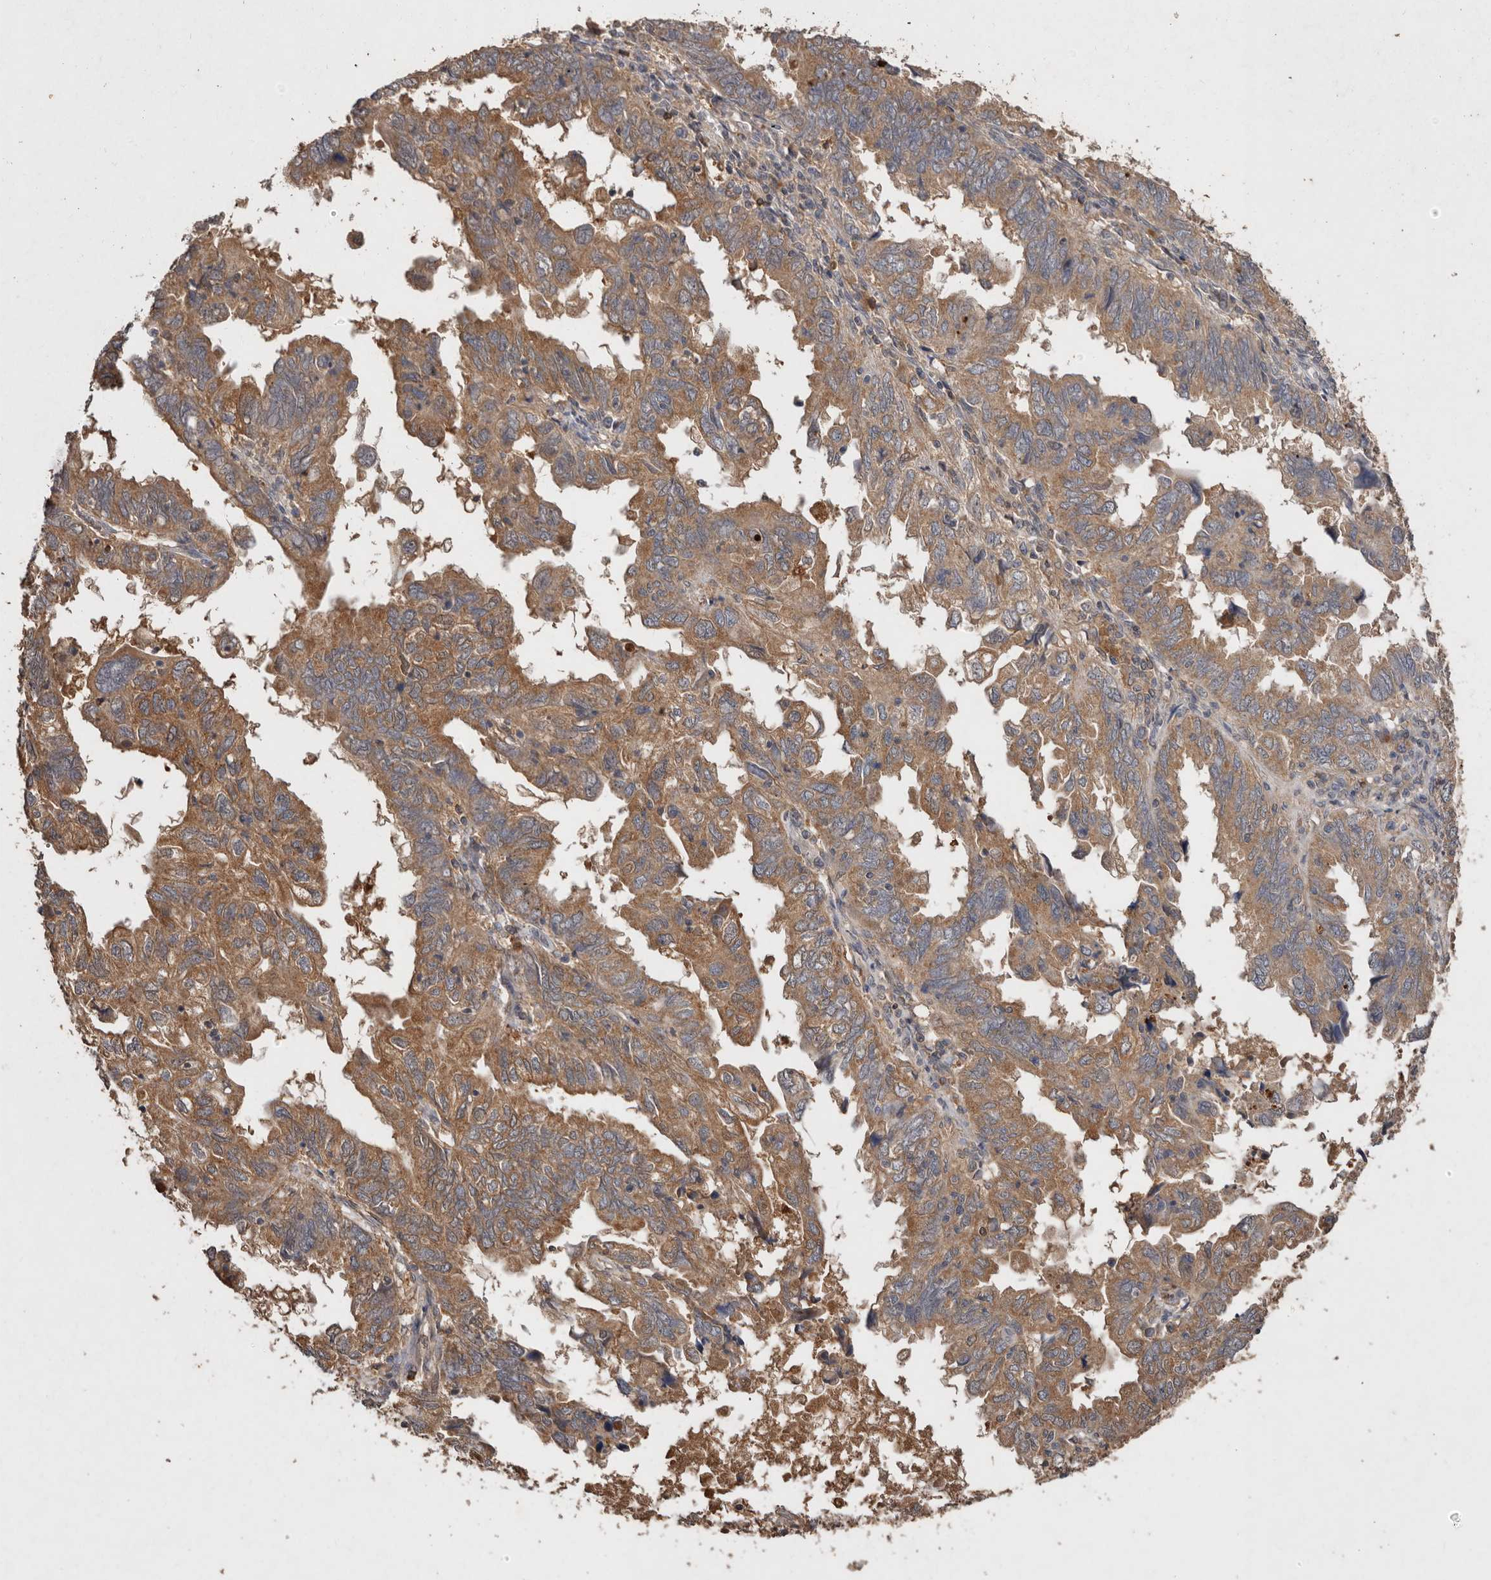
{"staining": {"intensity": "moderate", "quantity": ">75%", "location": "cytoplasmic/membranous"}, "tissue": "endometrial cancer", "cell_type": "Tumor cells", "image_type": "cancer", "snomed": [{"axis": "morphology", "description": "Adenocarcinoma, NOS"}, {"axis": "topography", "description": "Uterus"}], "caption": "A brown stain labels moderate cytoplasmic/membranous staining of a protein in human adenocarcinoma (endometrial) tumor cells.", "gene": "EDEM1", "patient": {"sex": "female", "age": 77}}